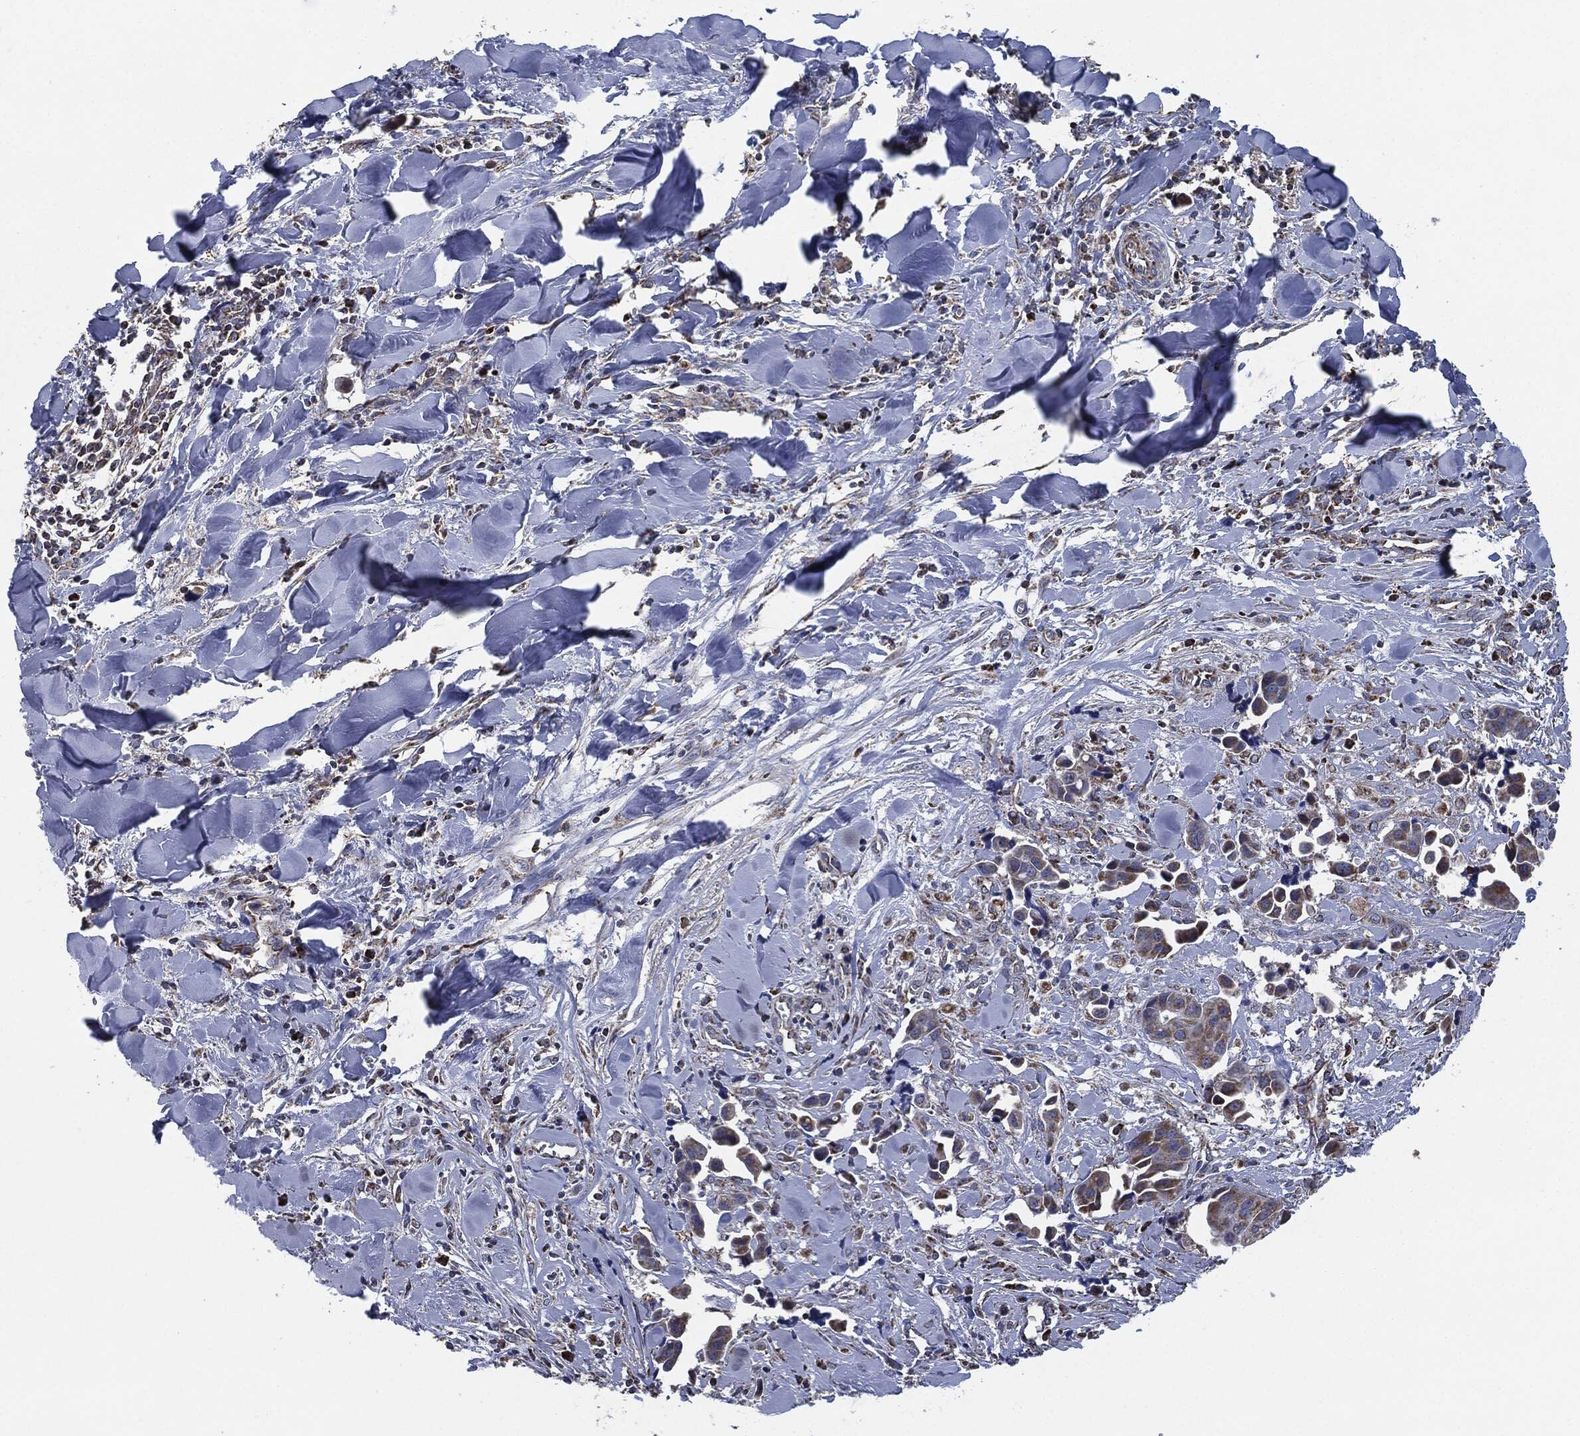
{"staining": {"intensity": "moderate", "quantity": "25%-75%", "location": "cytoplasmic/membranous"}, "tissue": "head and neck cancer", "cell_type": "Tumor cells", "image_type": "cancer", "snomed": [{"axis": "morphology", "description": "Adenocarcinoma, NOS"}, {"axis": "topography", "description": "Head-Neck"}], "caption": "Immunohistochemistry staining of adenocarcinoma (head and neck), which exhibits medium levels of moderate cytoplasmic/membranous positivity in about 25%-75% of tumor cells indicating moderate cytoplasmic/membranous protein expression. The staining was performed using DAB (3,3'-diaminobenzidine) (brown) for protein detection and nuclei were counterstained in hematoxylin (blue).", "gene": "NDUFV2", "patient": {"sex": "male", "age": 76}}